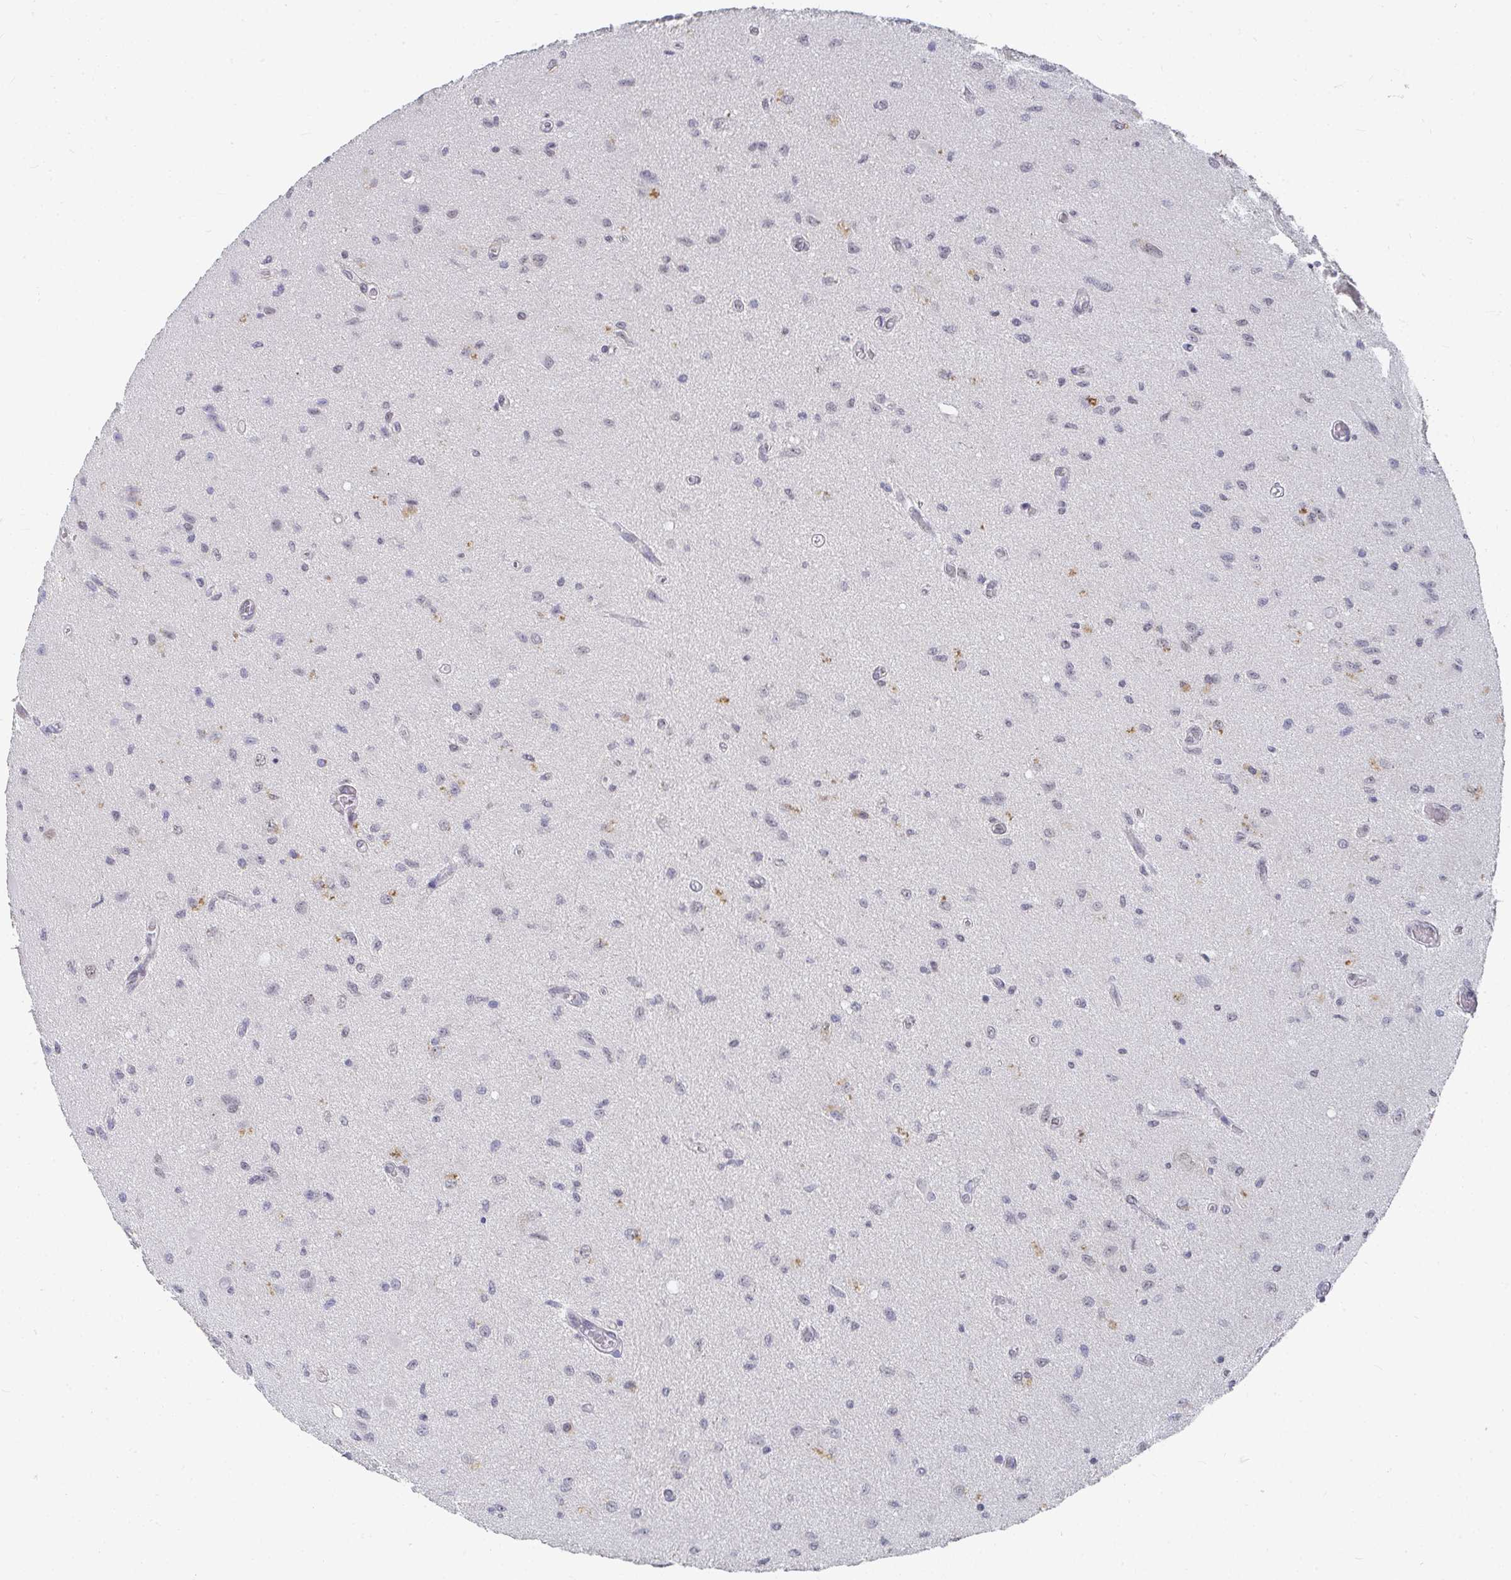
{"staining": {"intensity": "negative", "quantity": "none", "location": "none"}, "tissue": "glioma", "cell_type": "Tumor cells", "image_type": "cancer", "snomed": [{"axis": "morphology", "description": "Glioma, malignant, High grade"}, {"axis": "topography", "description": "Brain"}], "caption": "A high-resolution photomicrograph shows immunohistochemistry staining of glioma, which exhibits no significant expression in tumor cells. Brightfield microscopy of IHC stained with DAB (brown) and hematoxylin (blue), captured at high magnification.", "gene": "RCOR1", "patient": {"sex": "male", "age": 67}}